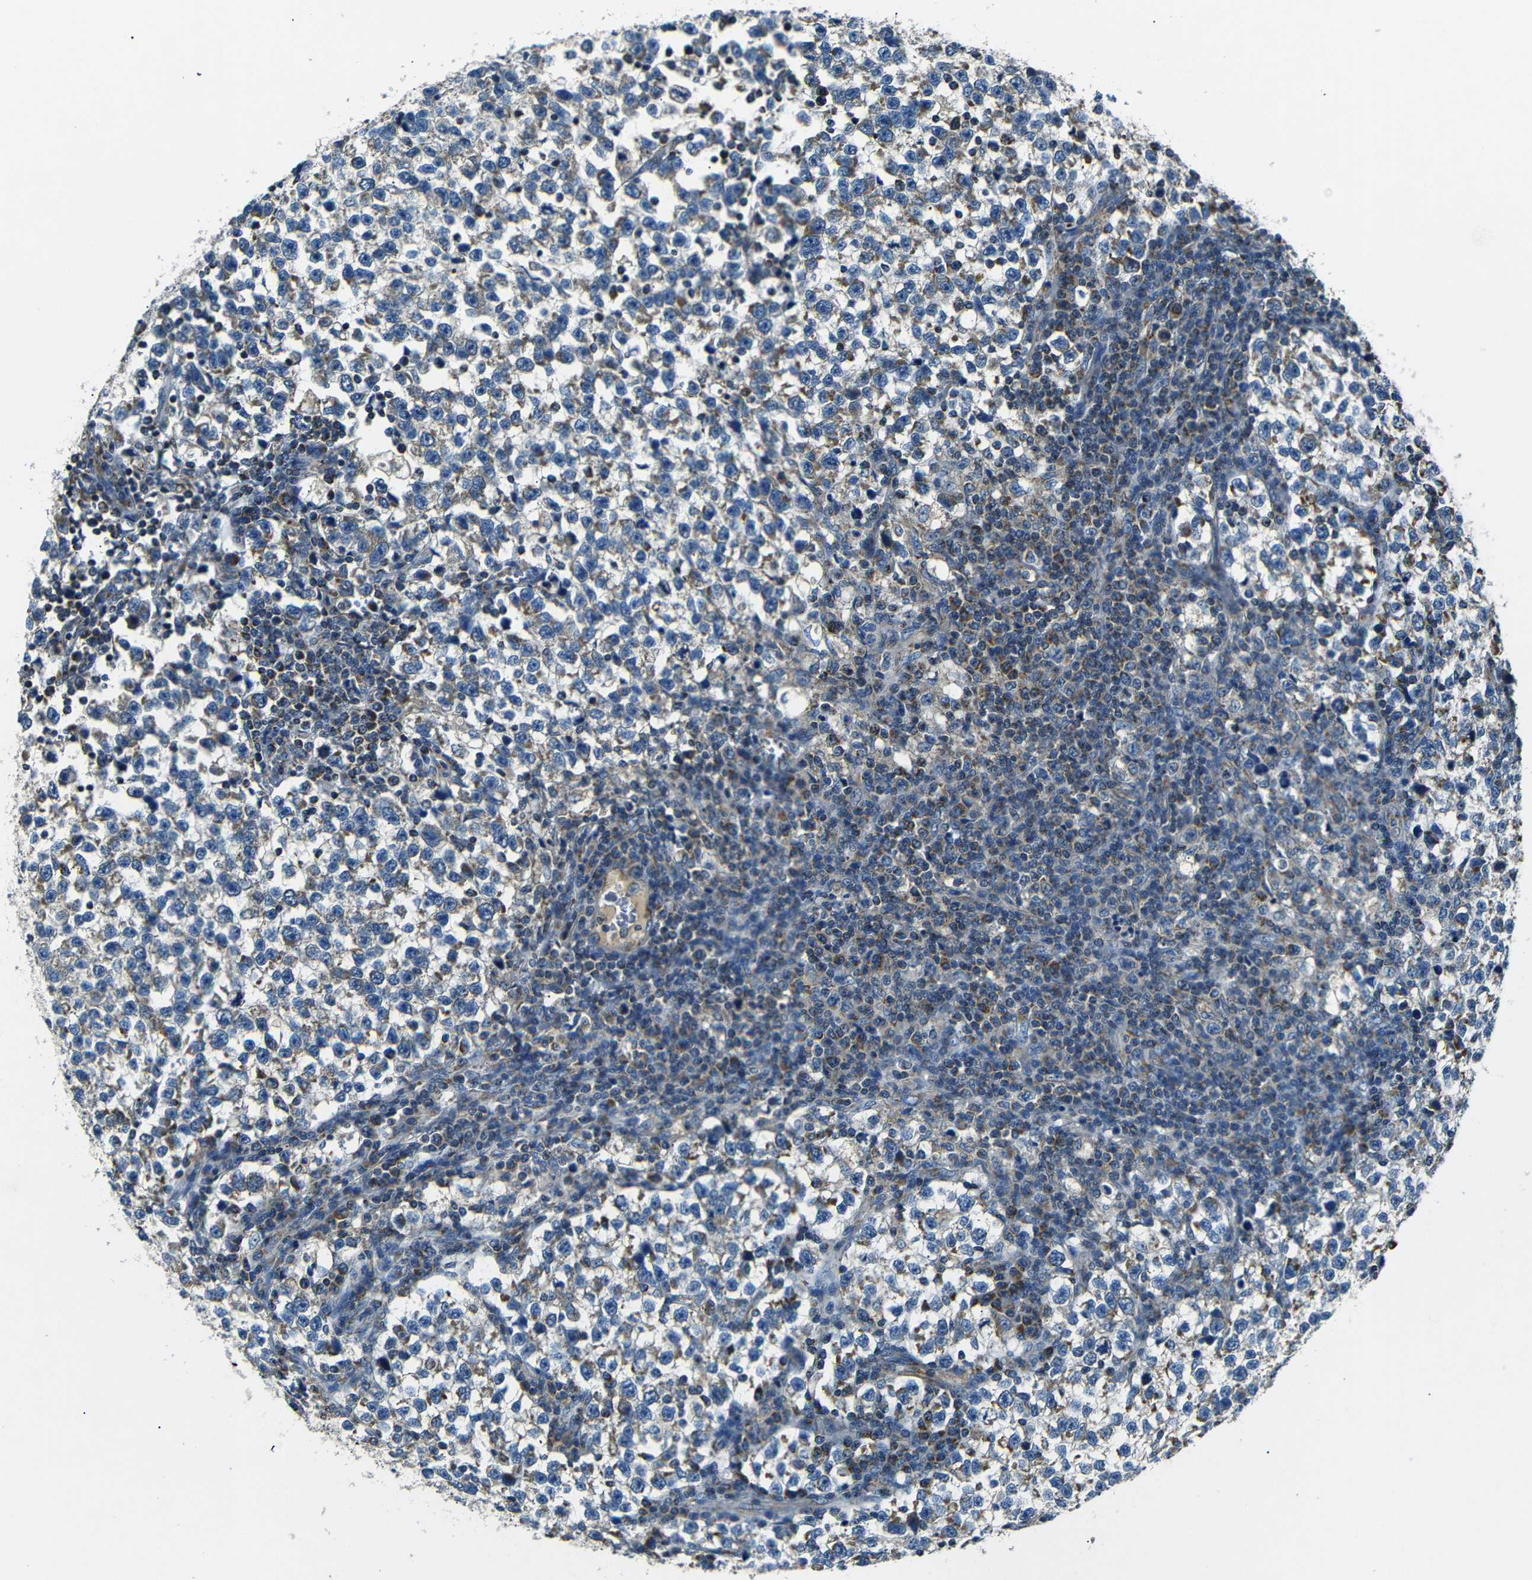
{"staining": {"intensity": "moderate", "quantity": "25%-75%", "location": "cytoplasmic/membranous"}, "tissue": "testis cancer", "cell_type": "Tumor cells", "image_type": "cancer", "snomed": [{"axis": "morphology", "description": "Normal tissue, NOS"}, {"axis": "morphology", "description": "Seminoma, NOS"}, {"axis": "topography", "description": "Testis"}], "caption": "Immunohistochemical staining of seminoma (testis) exhibits medium levels of moderate cytoplasmic/membranous protein expression in approximately 25%-75% of tumor cells. (Stains: DAB (3,3'-diaminobenzidine) in brown, nuclei in blue, Microscopy: brightfield microscopy at high magnification).", "gene": "NETO2", "patient": {"sex": "male", "age": 43}}